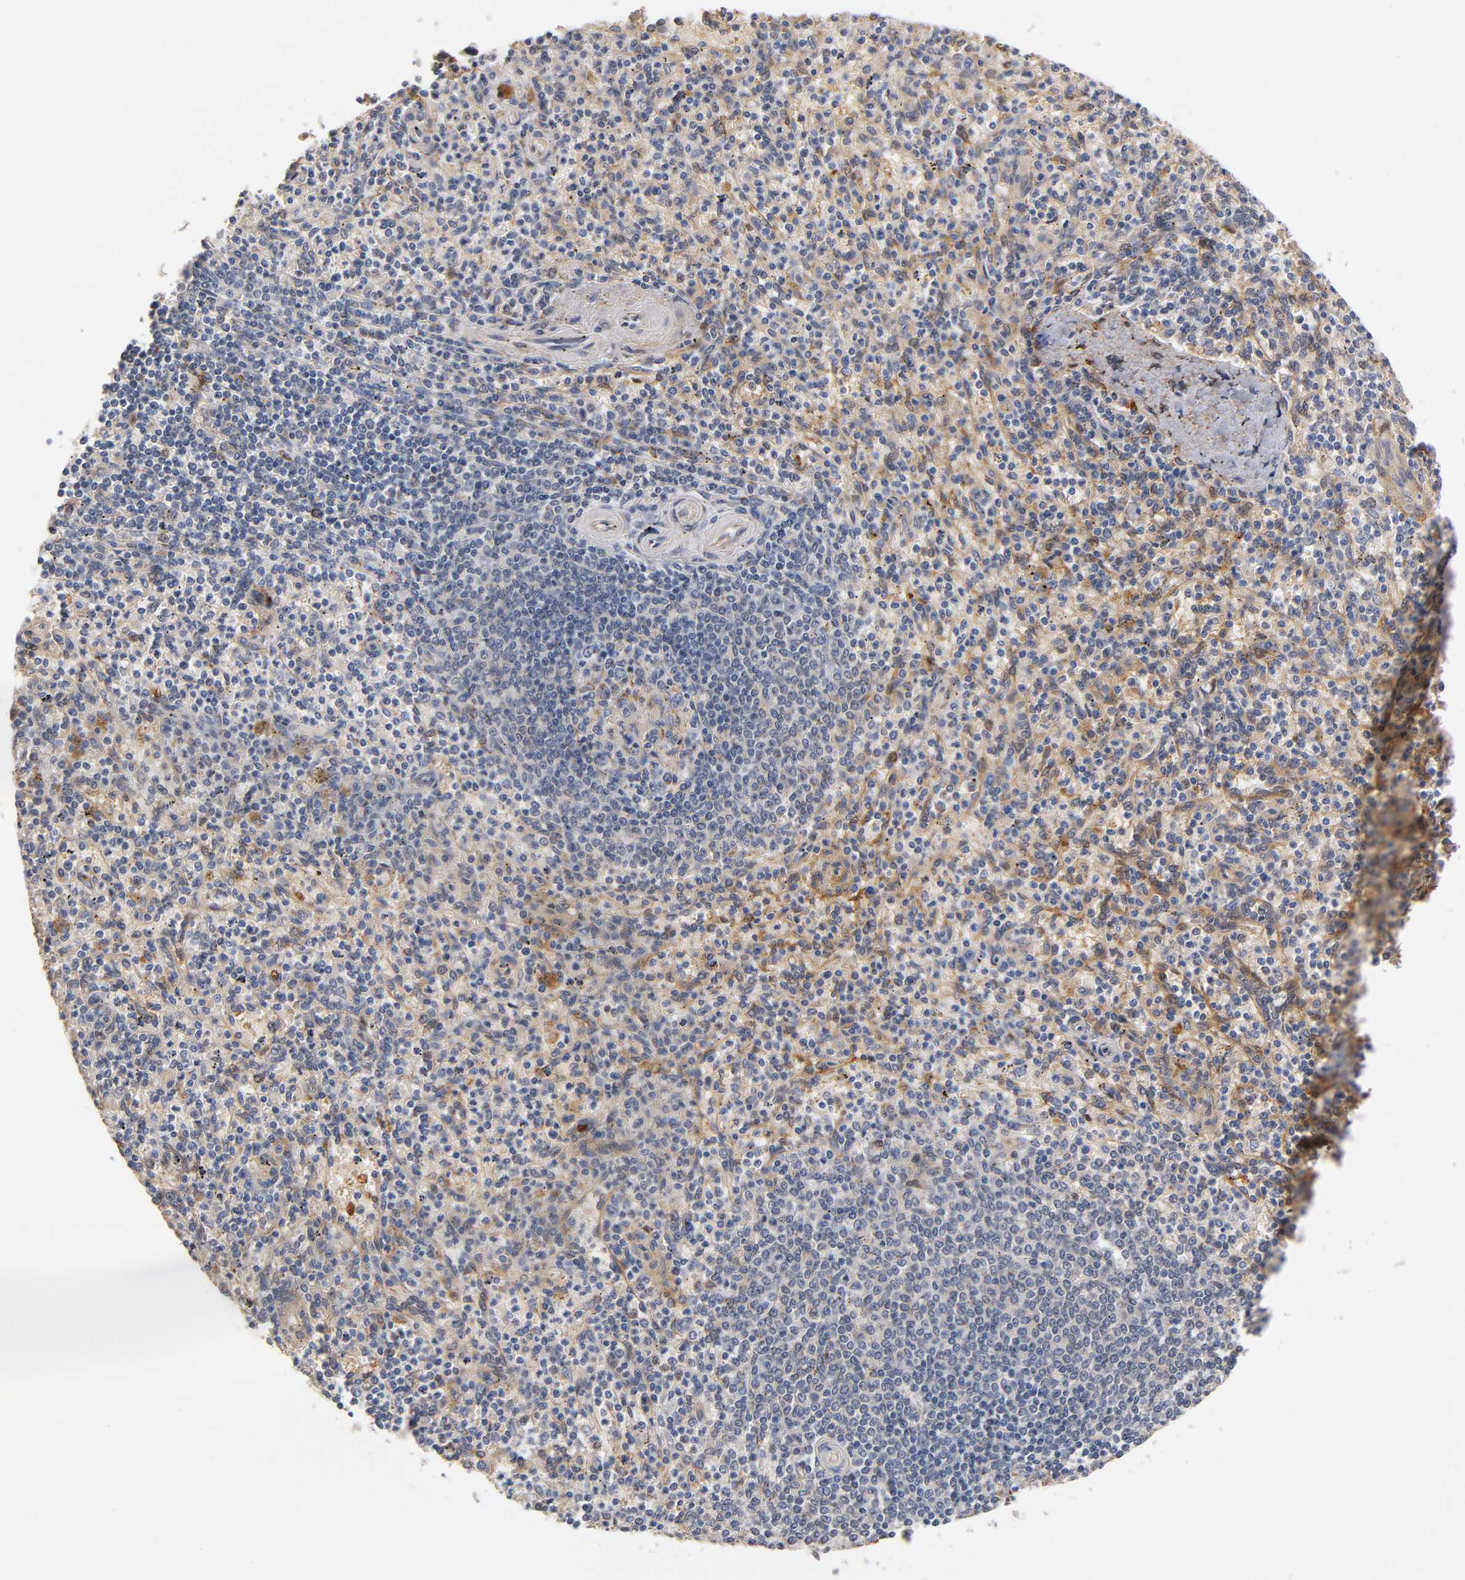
{"staining": {"intensity": "moderate", "quantity": "25%-75%", "location": "cytoplasmic/membranous"}, "tissue": "spleen", "cell_type": "Cells in red pulp", "image_type": "normal", "snomed": [{"axis": "morphology", "description": "Normal tissue, NOS"}, {"axis": "topography", "description": "Spleen"}], "caption": "Spleen stained with DAB IHC exhibits medium levels of moderate cytoplasmic/membranous staining in approximately 25%-75% of cells in red pulp. Using DAB (3,3'-diaminobenzidine) (brown) and hematoxylin (blue) stains, captured at high magnification using brightfield microscopy.", "gene": "ISG15", "patient": {"sex": "male", "age": 72}}